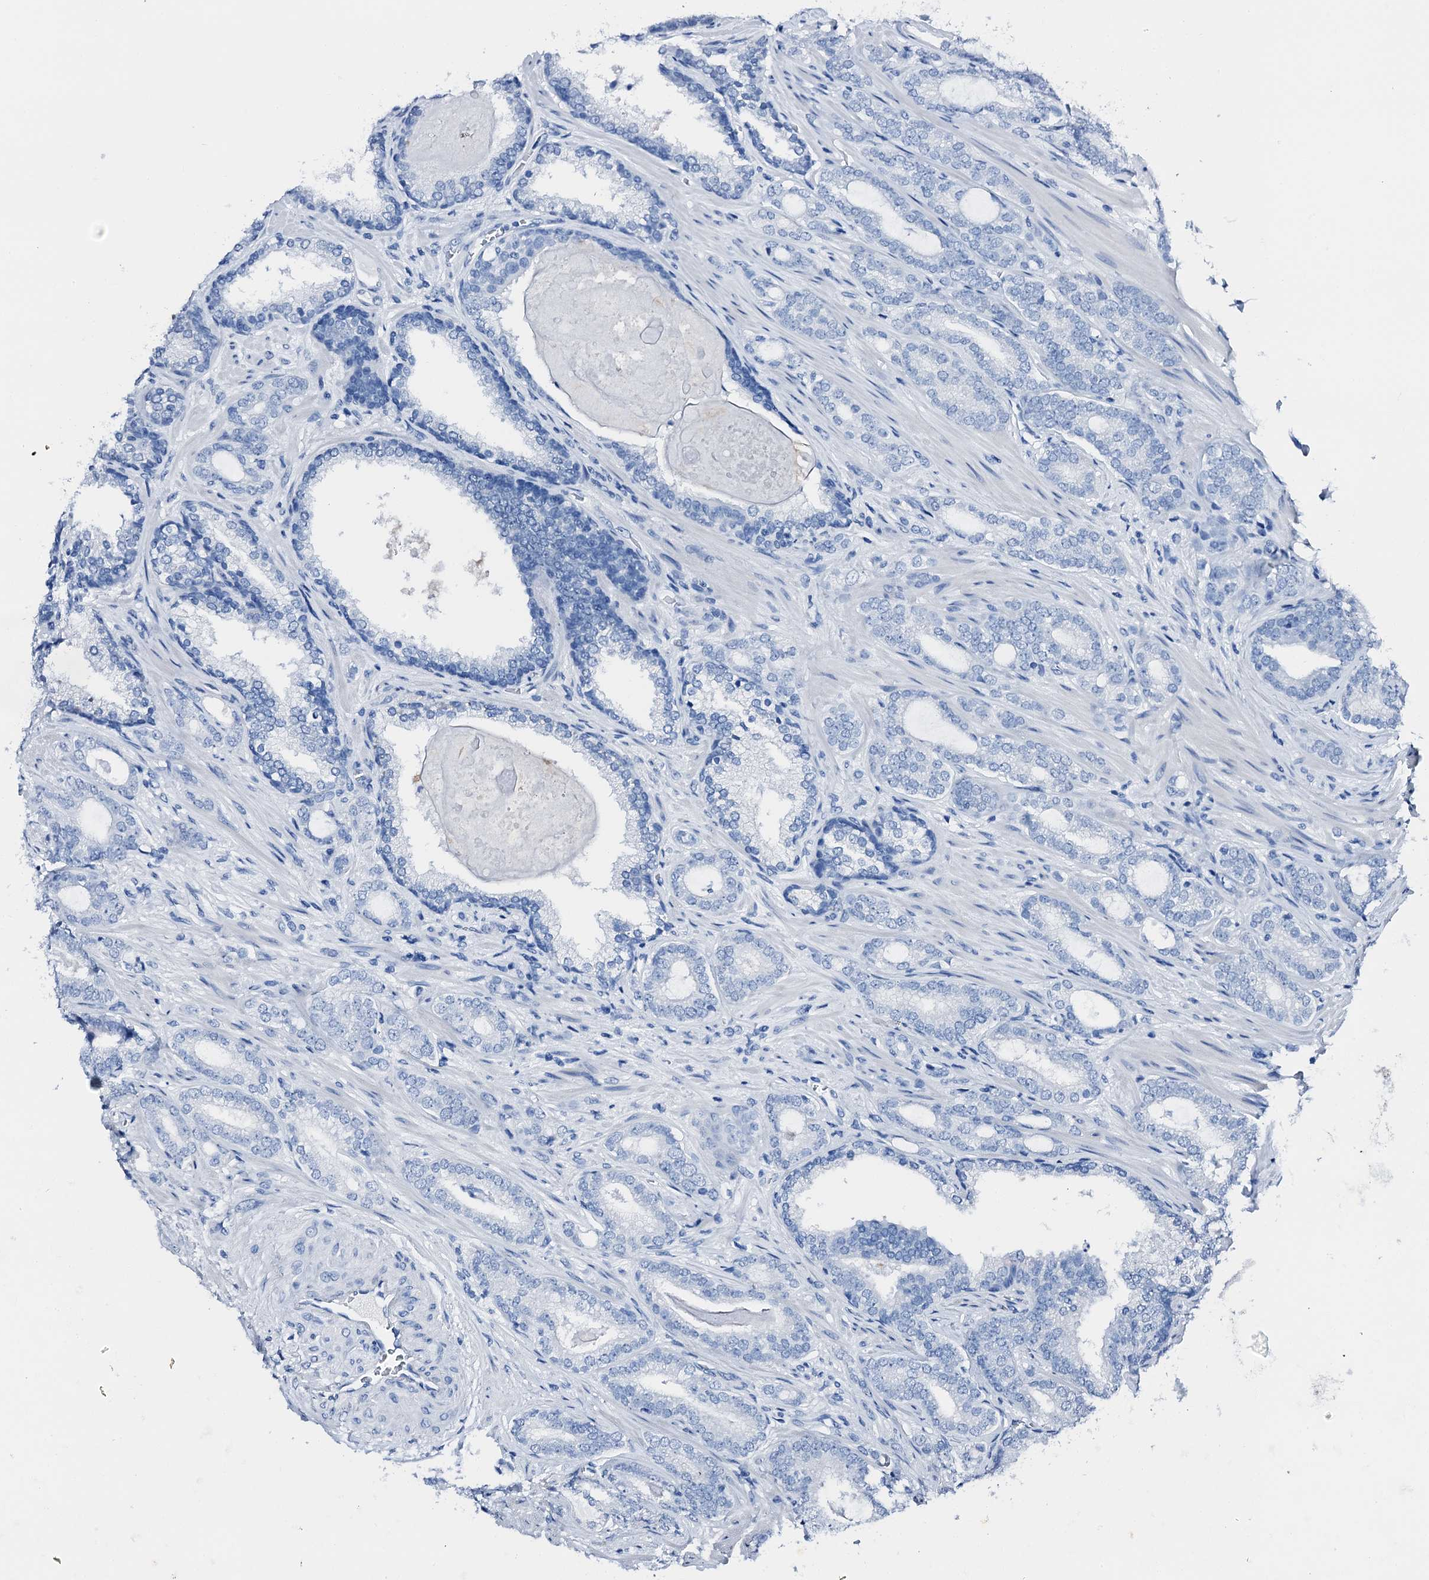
{"staining": {"intensity": "negative", "quantity": "none", "location": "none"}, "tissue": "prostate cancer", "cell_type": "Tumor cells", "image_type": "cancer", "snomed": [{"axis": "morphology", "description": "Adenocarcinoma, High grade"}, {"axis": "topography", "description": "Prostate"}], "caption": "Prostate high-grade adenocarcinoma was stained to show a protein in brown. There is no significant expression in tumor cells.", "gene": "PTH", "patient": {"sex": "male", "age": 63}}